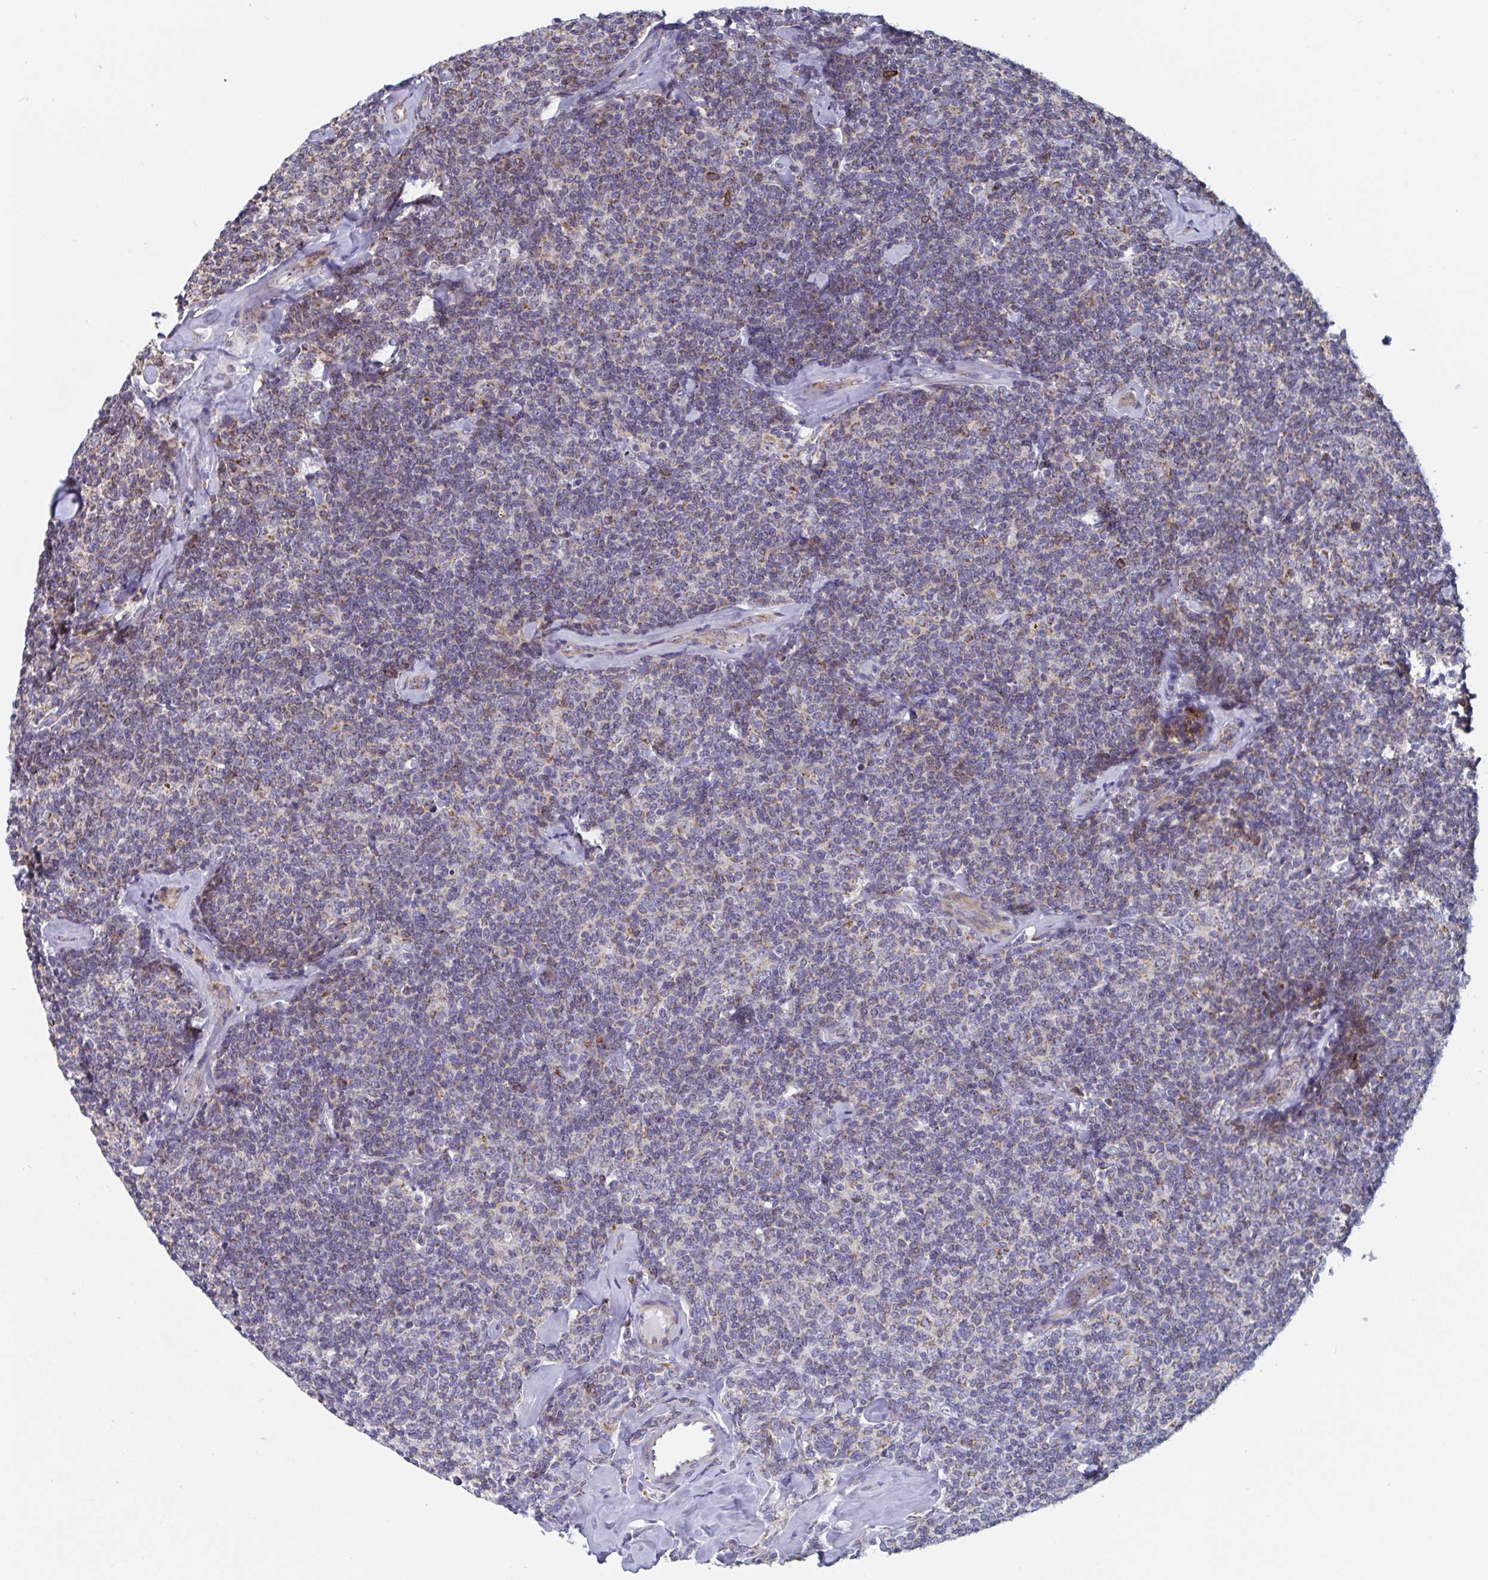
{"staining": {"intensity": "moderate", "quantity": "<25%", "location": "cytoplasmic/membranous"}, "tissue": "lymphoma", "cell_type": "Tumor cells", "image_type": "cancer", "snomed": [{"axis": "morphology", "description": "Malignant lymphoma, non-Hodgkin's type, Low grade"}, {"axis": "topography", "description": "Lymph node"}], "caption": "This micrograph exhibits immunohistochemistry (IHC) staining of lymphoma, with low moderate cytoplasmic/membranous expression in approximately <25% of tumor cells.", "gene": "MRPL53", "patient": {"sex": "female", "age": 56}}